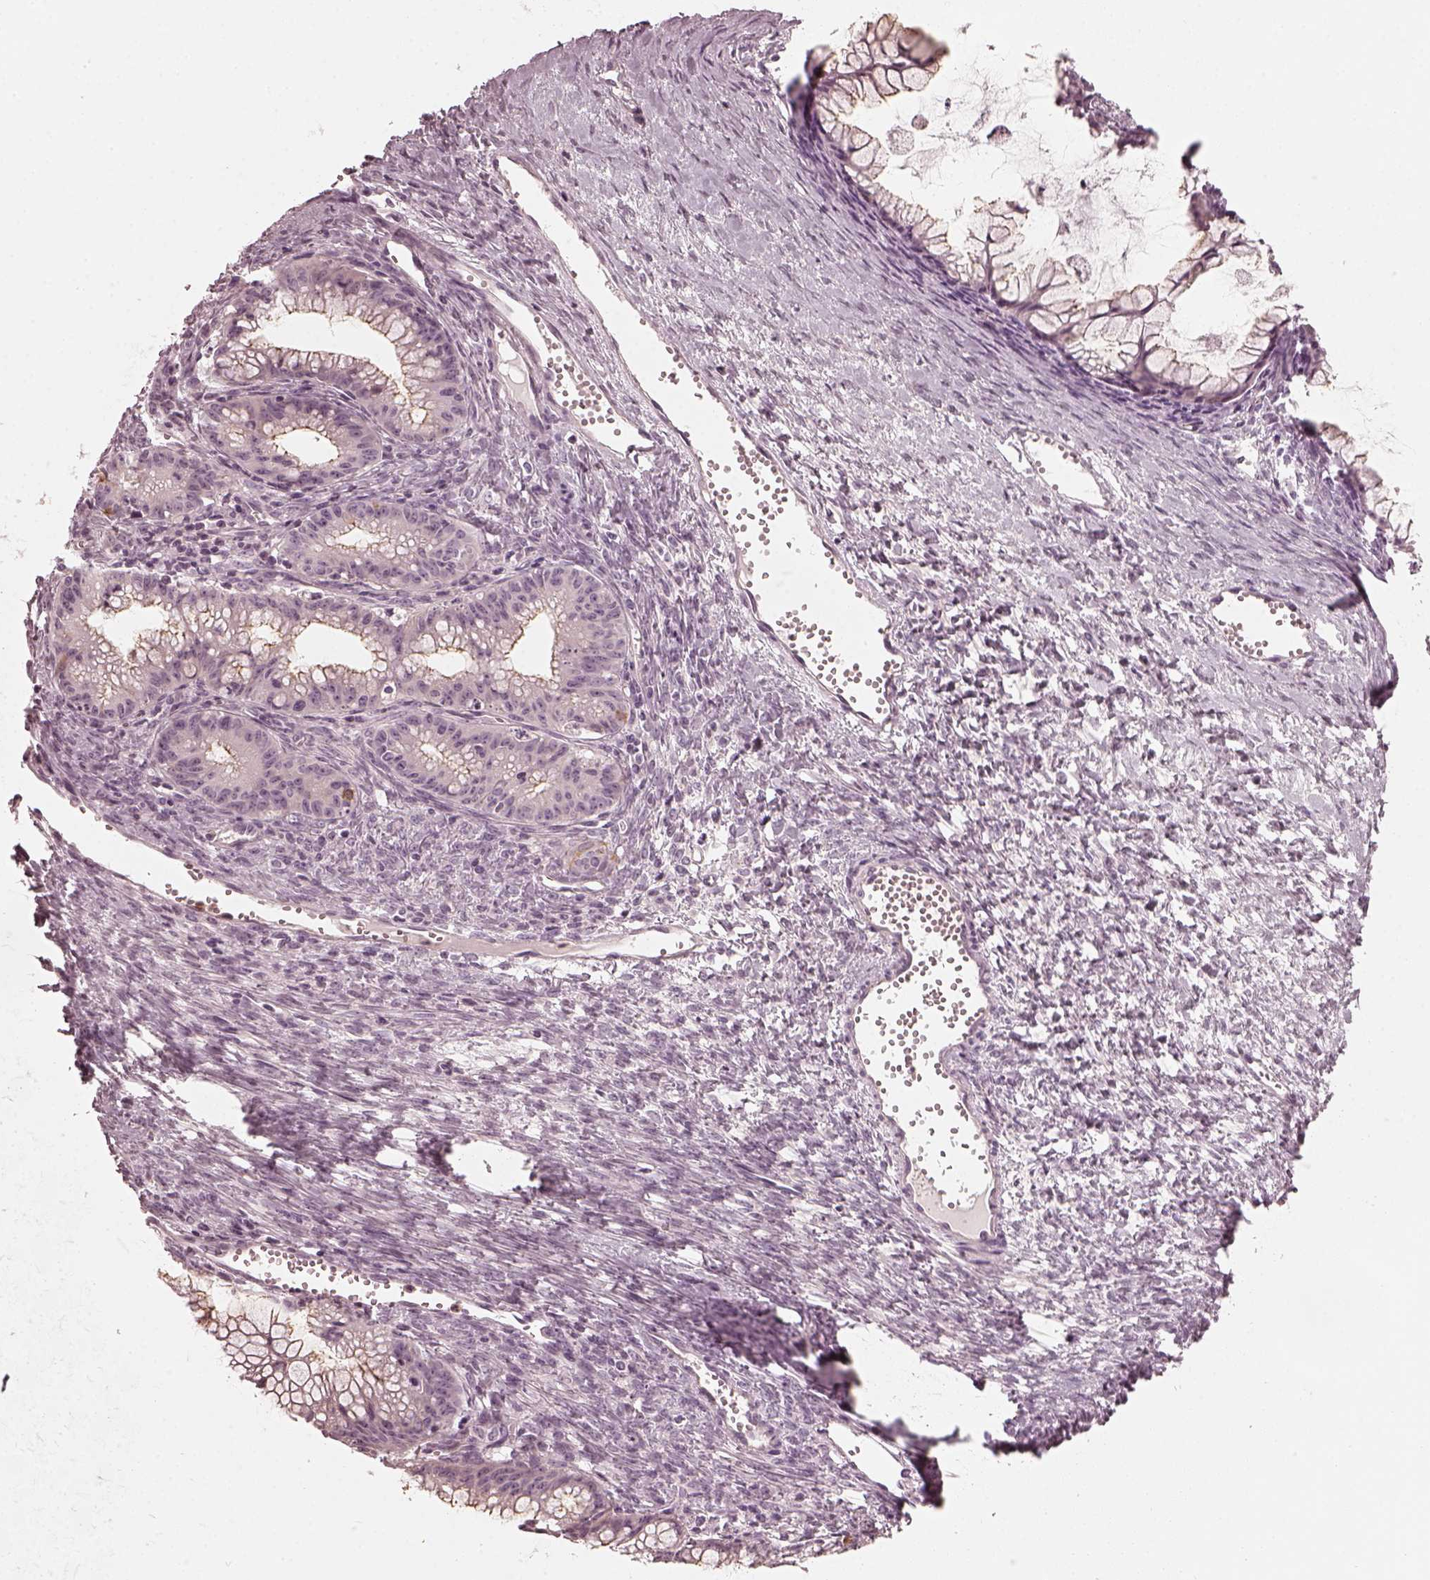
{"staining": {"intensity": "negative", "quantity": "none", "location": "none"}, "tissue": "ovarian cancer", "cell_type": "Tumor cells", "image_type": "cancer", "snomed": [{"axis": "morphology", "description": "Cystadenocarcinoma, mucinous, NOS"}, {"axis": "topography", "description": "Ovary"}], "caption": "An immunohistochemistry micrograph of mucinous cystadenocarcinoma (ovarian) is shown. There is no staining in tumor cells of mucinous cystadenocarcinoma (ovarian).", "gene": "CHIT1", "patient": {"sex": "female", "age": 41}}